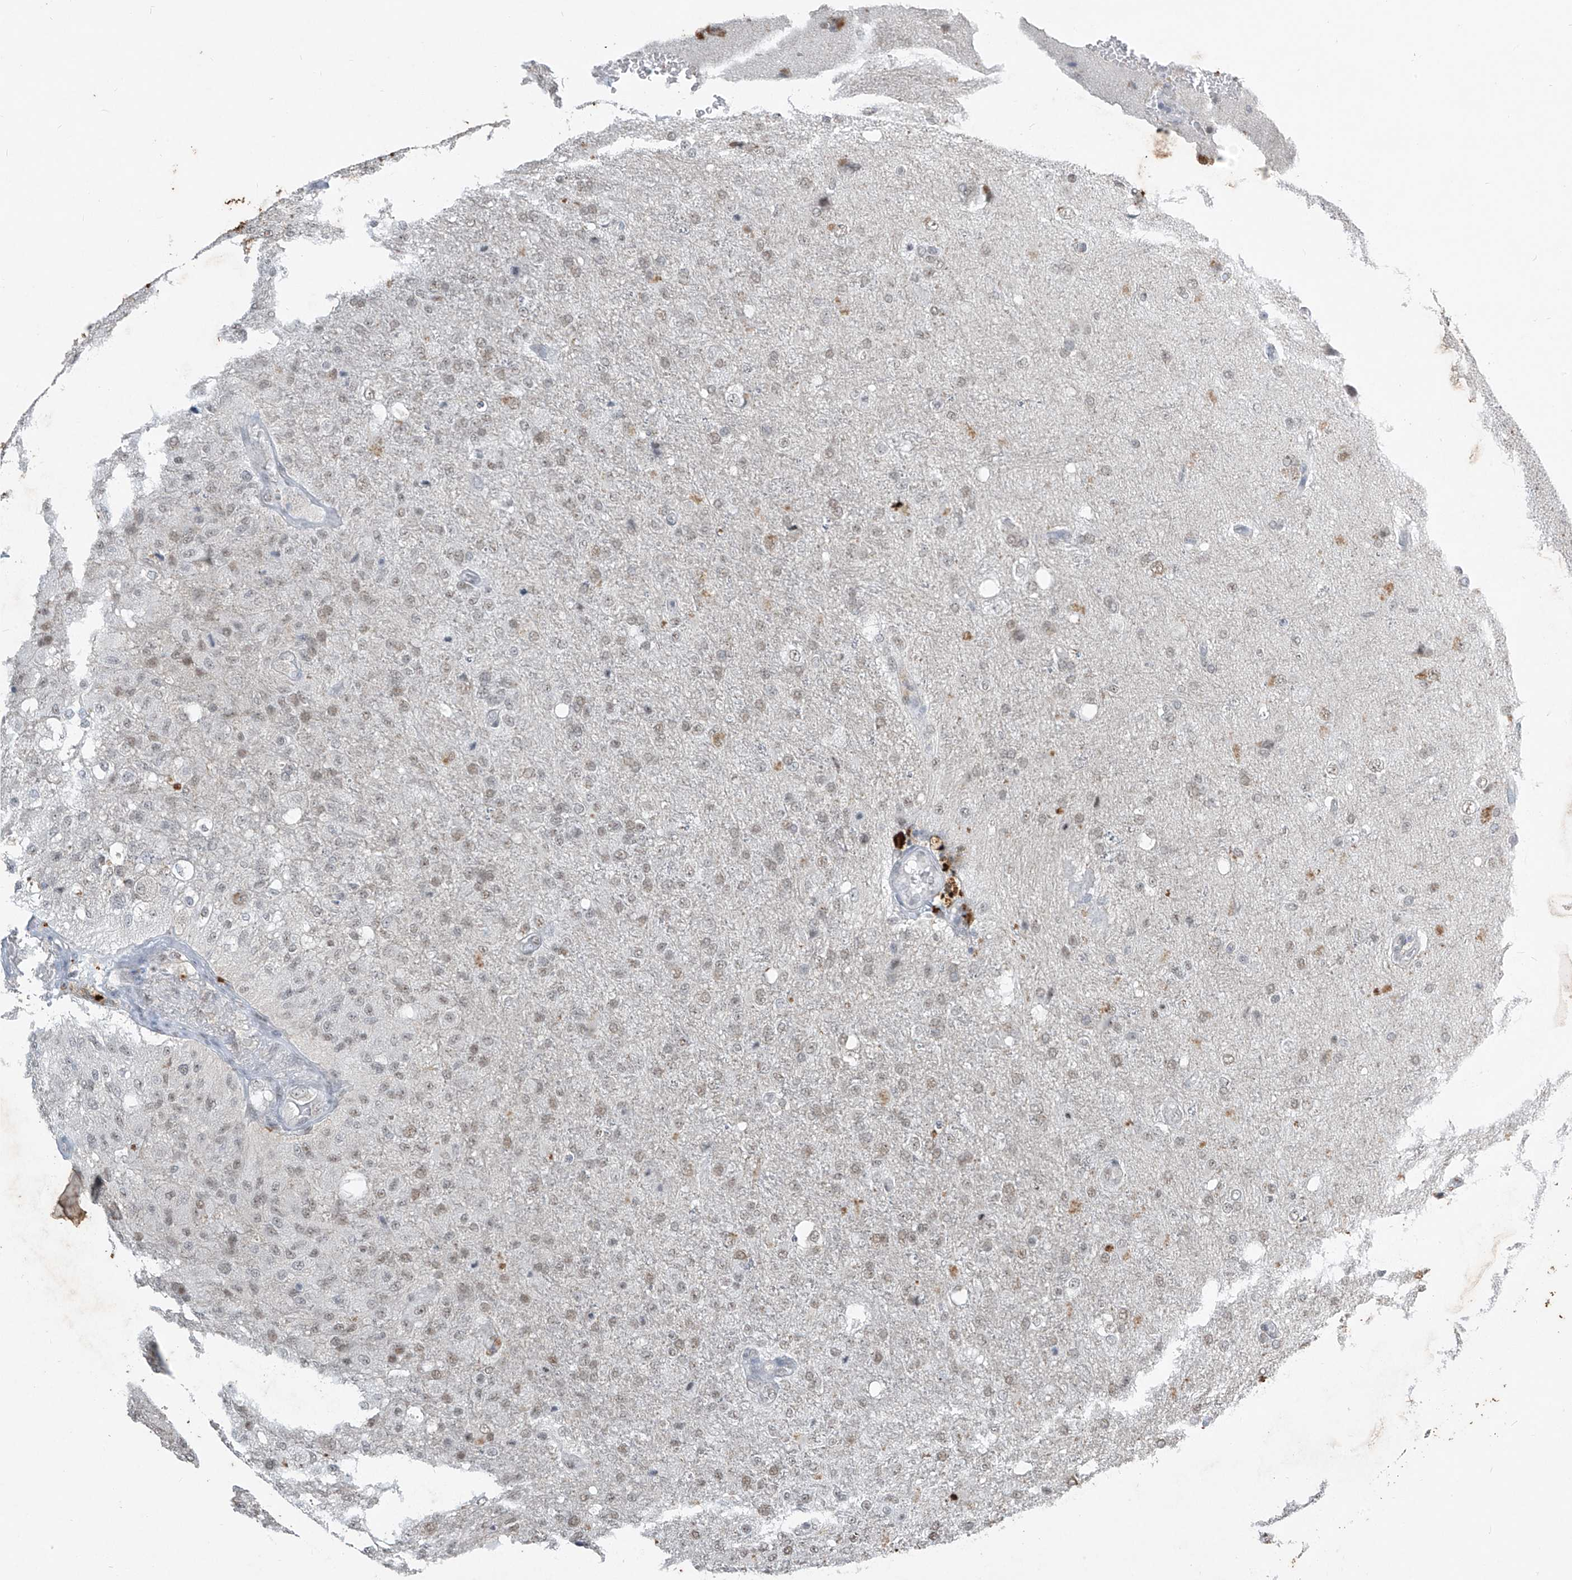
{"staining": {"intensity": "weak", "quantity": "<25%", "location": "nuclear"}, "tissue": "glioma", "cell_type": "Tumor cells", "image_type": "cancer", "snomed": [{"axis": "morphology", "description": "Normal tissue, NOS"}, {"axis": "morphology", "description": "Glioma, malignant, High grade"}, {"axis": "topography", "description": "Cerebral cortex"}], "caption": "A histopathology image of human malignant glioma (high-grade) is negative for staining in tumor cells.", "gene": "TFEC", "patient": {"sex": "male", "age": 77}}